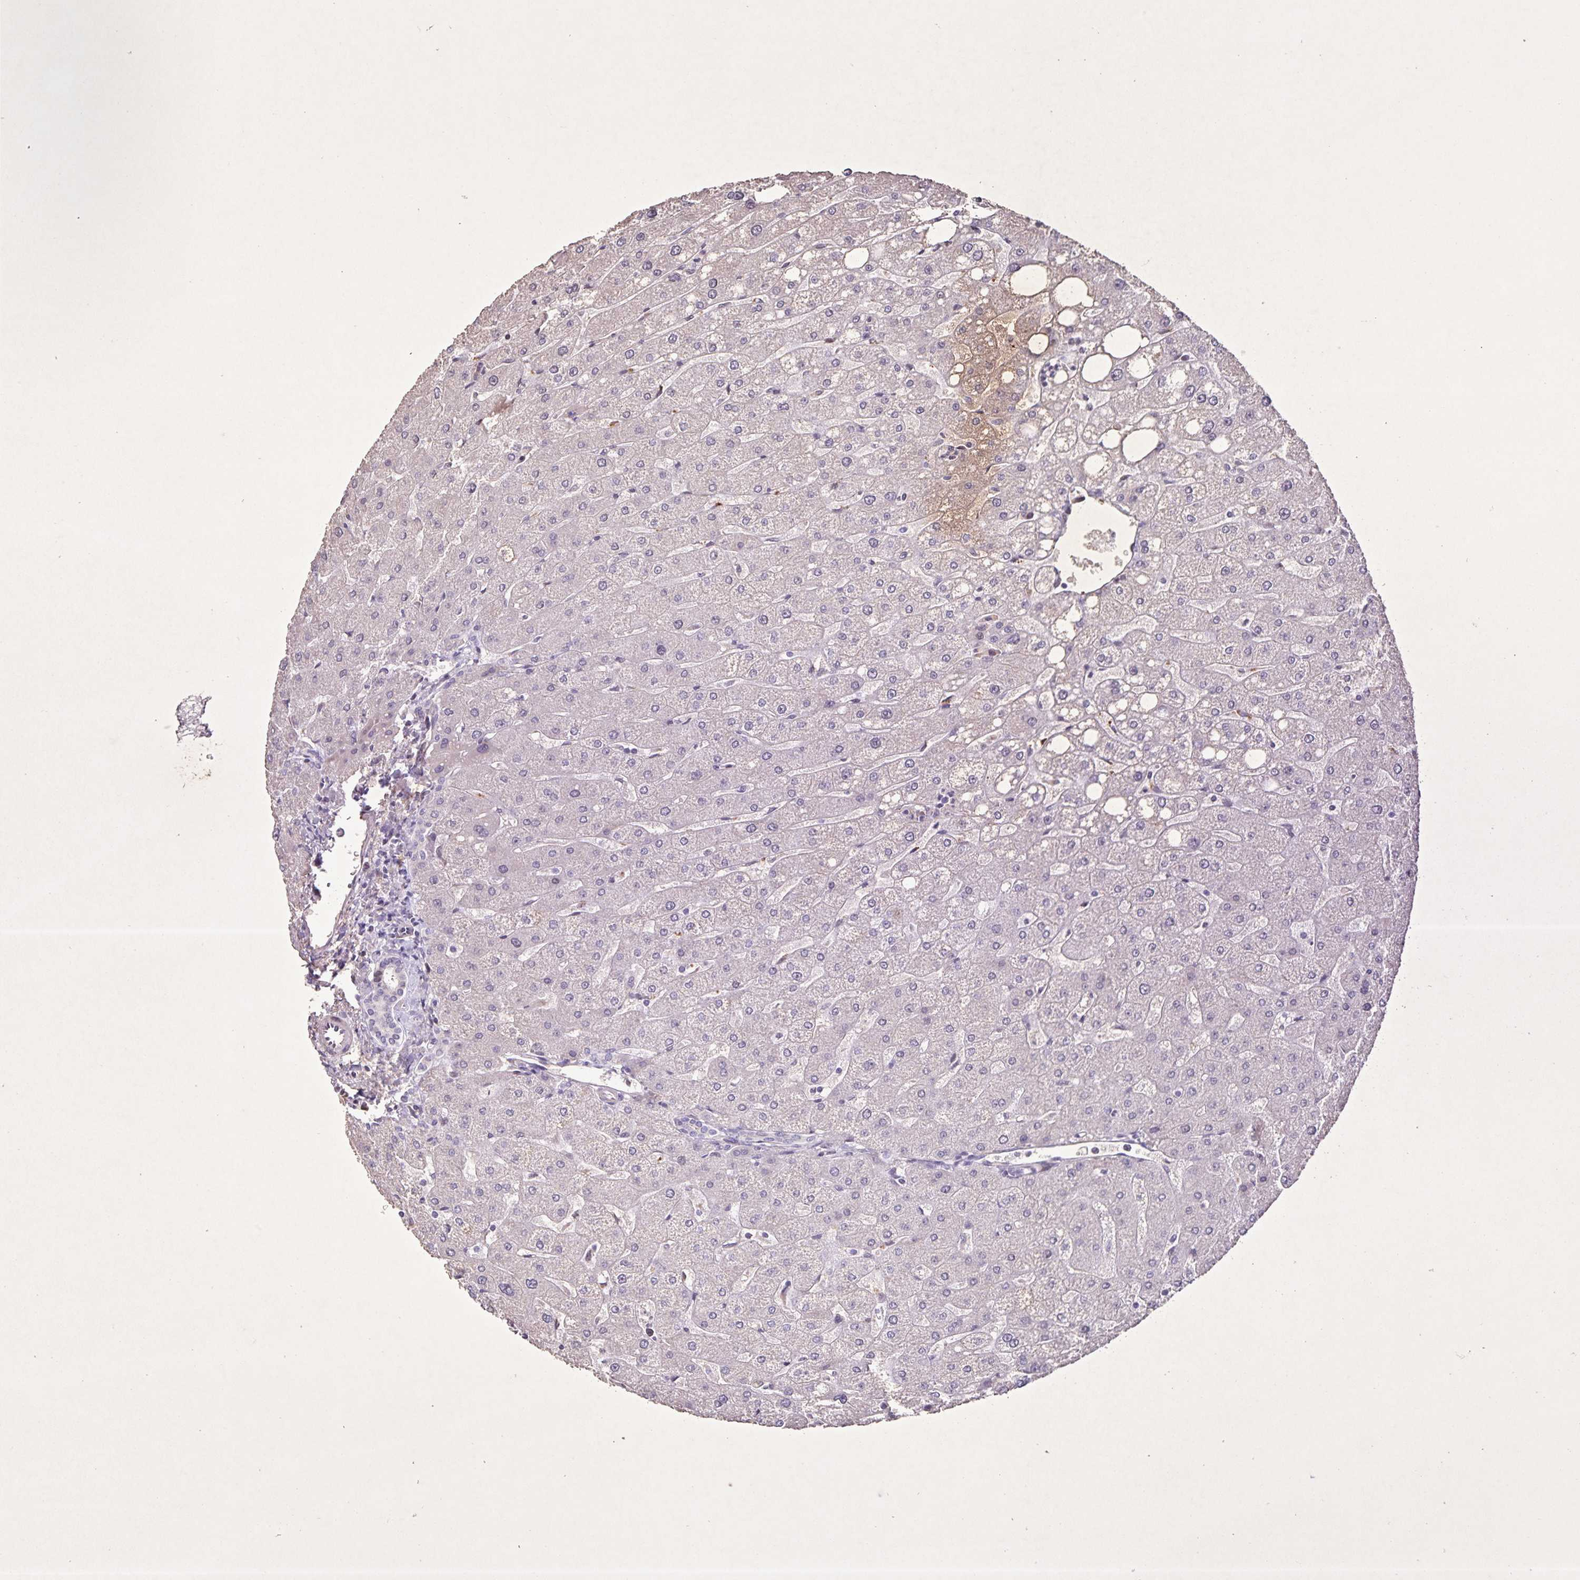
{"staining": {"intensity": "negative", "quantity": "none", "location": "none"}, "tissue": "liver", "cell_type": "Cholangiocytes", "image_type": "normal", "snomed": [{"axis": "morphology", "description": "Normal tissue, NOS"}, {"axis": "topography", "description": "Liver"}], "caption": "Immunohistochemistry (IHC) of normal human liver exhibits no positivity in cholangiocytes. Brightfield microscopy of immunohistochemistry (IHC) stained with DAB (brown) and hematoxylin (blue), captured at high magnification.", "gene": "GDF2", "patient": {"sex": "male", "age": 67}}